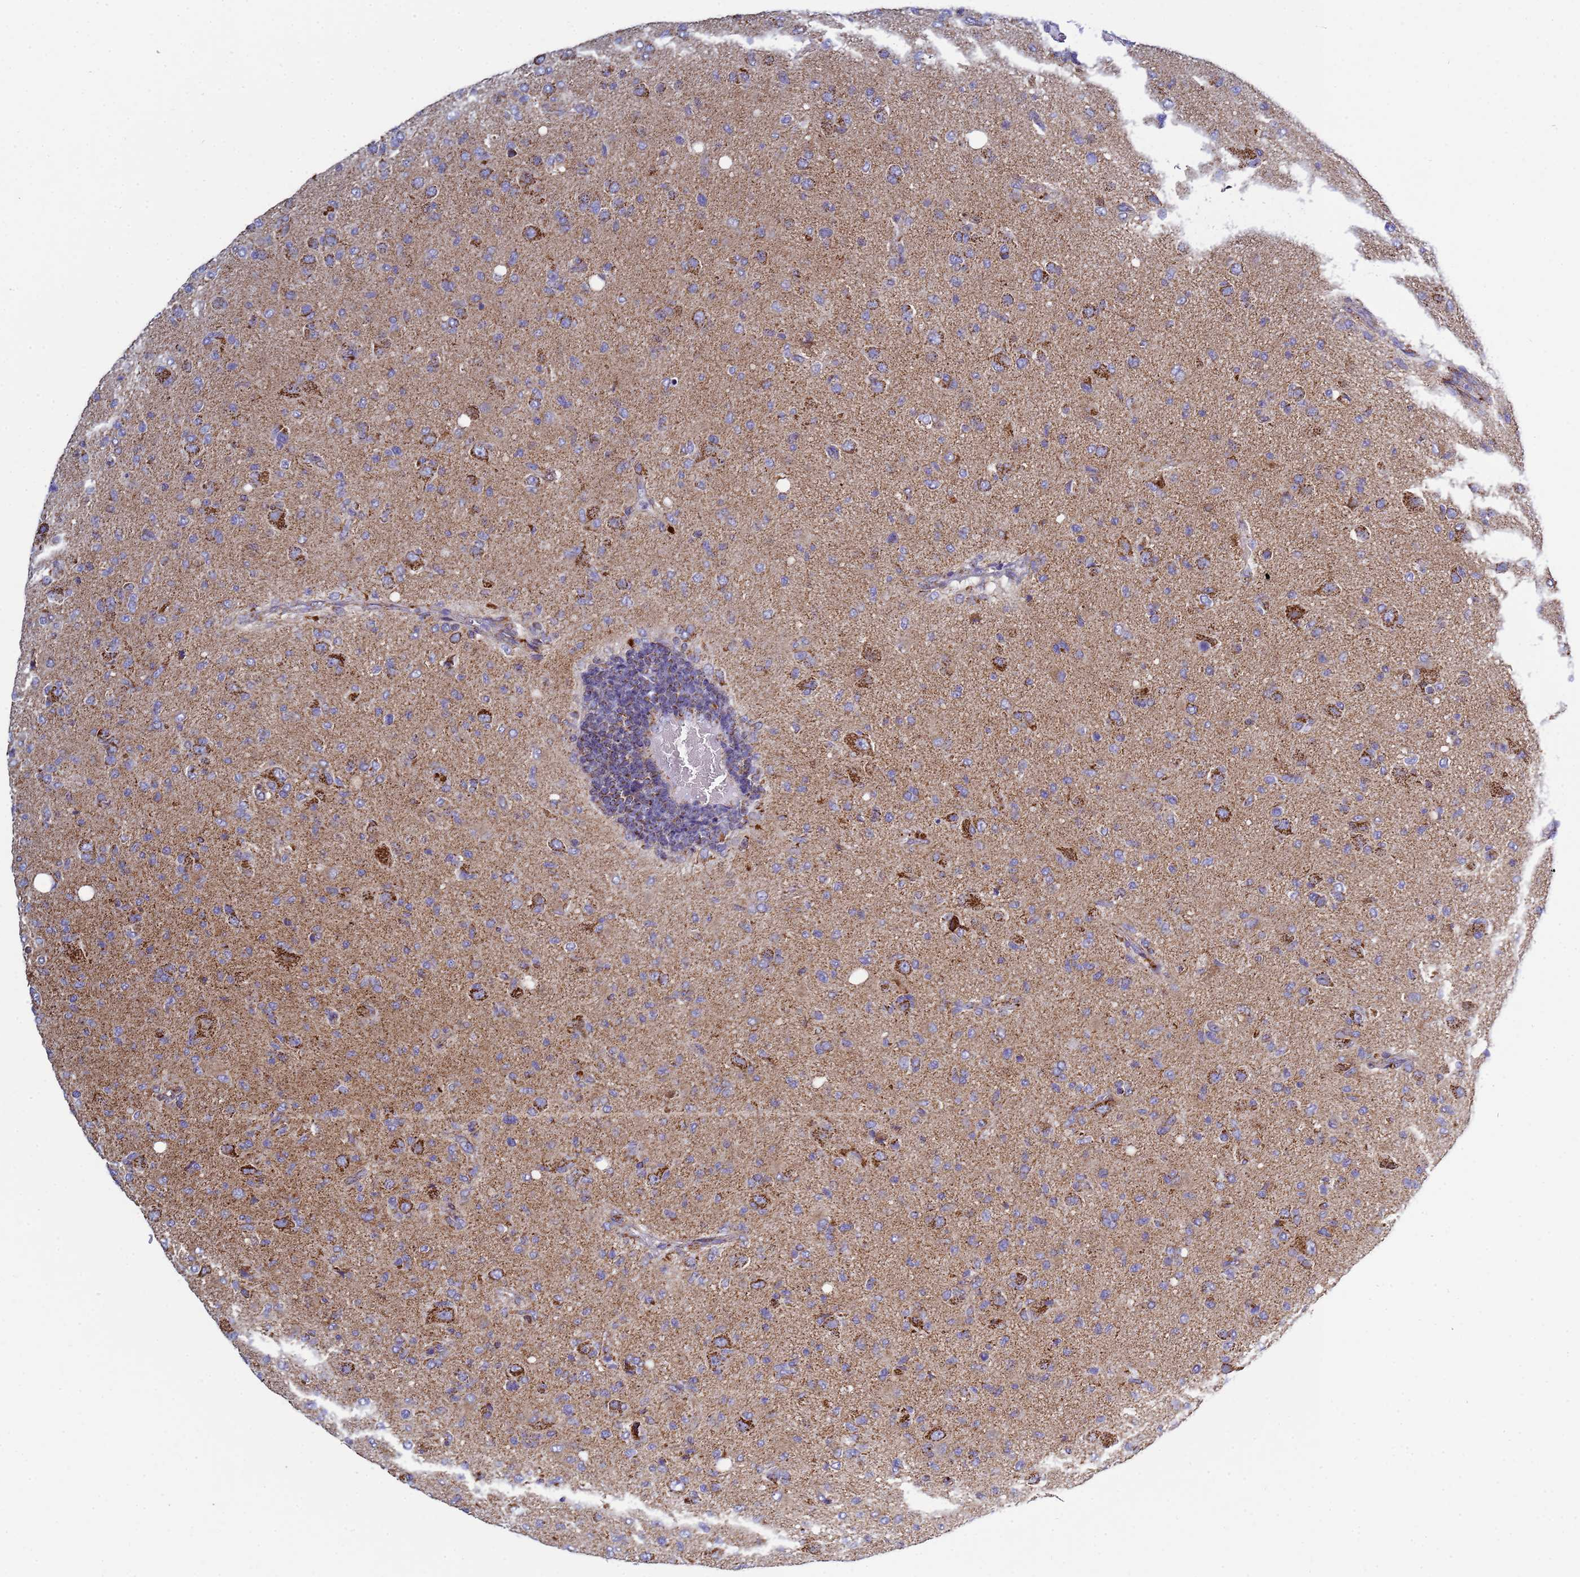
{"staining": {"intensity": "moderate", "quantity": ">75%", "location": "cytoplasmic/membranous"}, "tissue": "glioma", "cell_type": "Tumor cells", "image_type": "cancer", "snomed": [{"axis": "morphology", "description": "Glioma, malignant, High grade"}, {"axis": "topography", "description": "Brain"}], "caption": "This micrograph shows glioma stained with immunohistochemistry (IHC) to label a protein in brown. The cytoplasmic/membranous of tumor cells show moderate positivity for the protein. Nuclei are counter-stained blue.", "gene": "COQ4", "patient": {"sex": "female", "age": 57}}